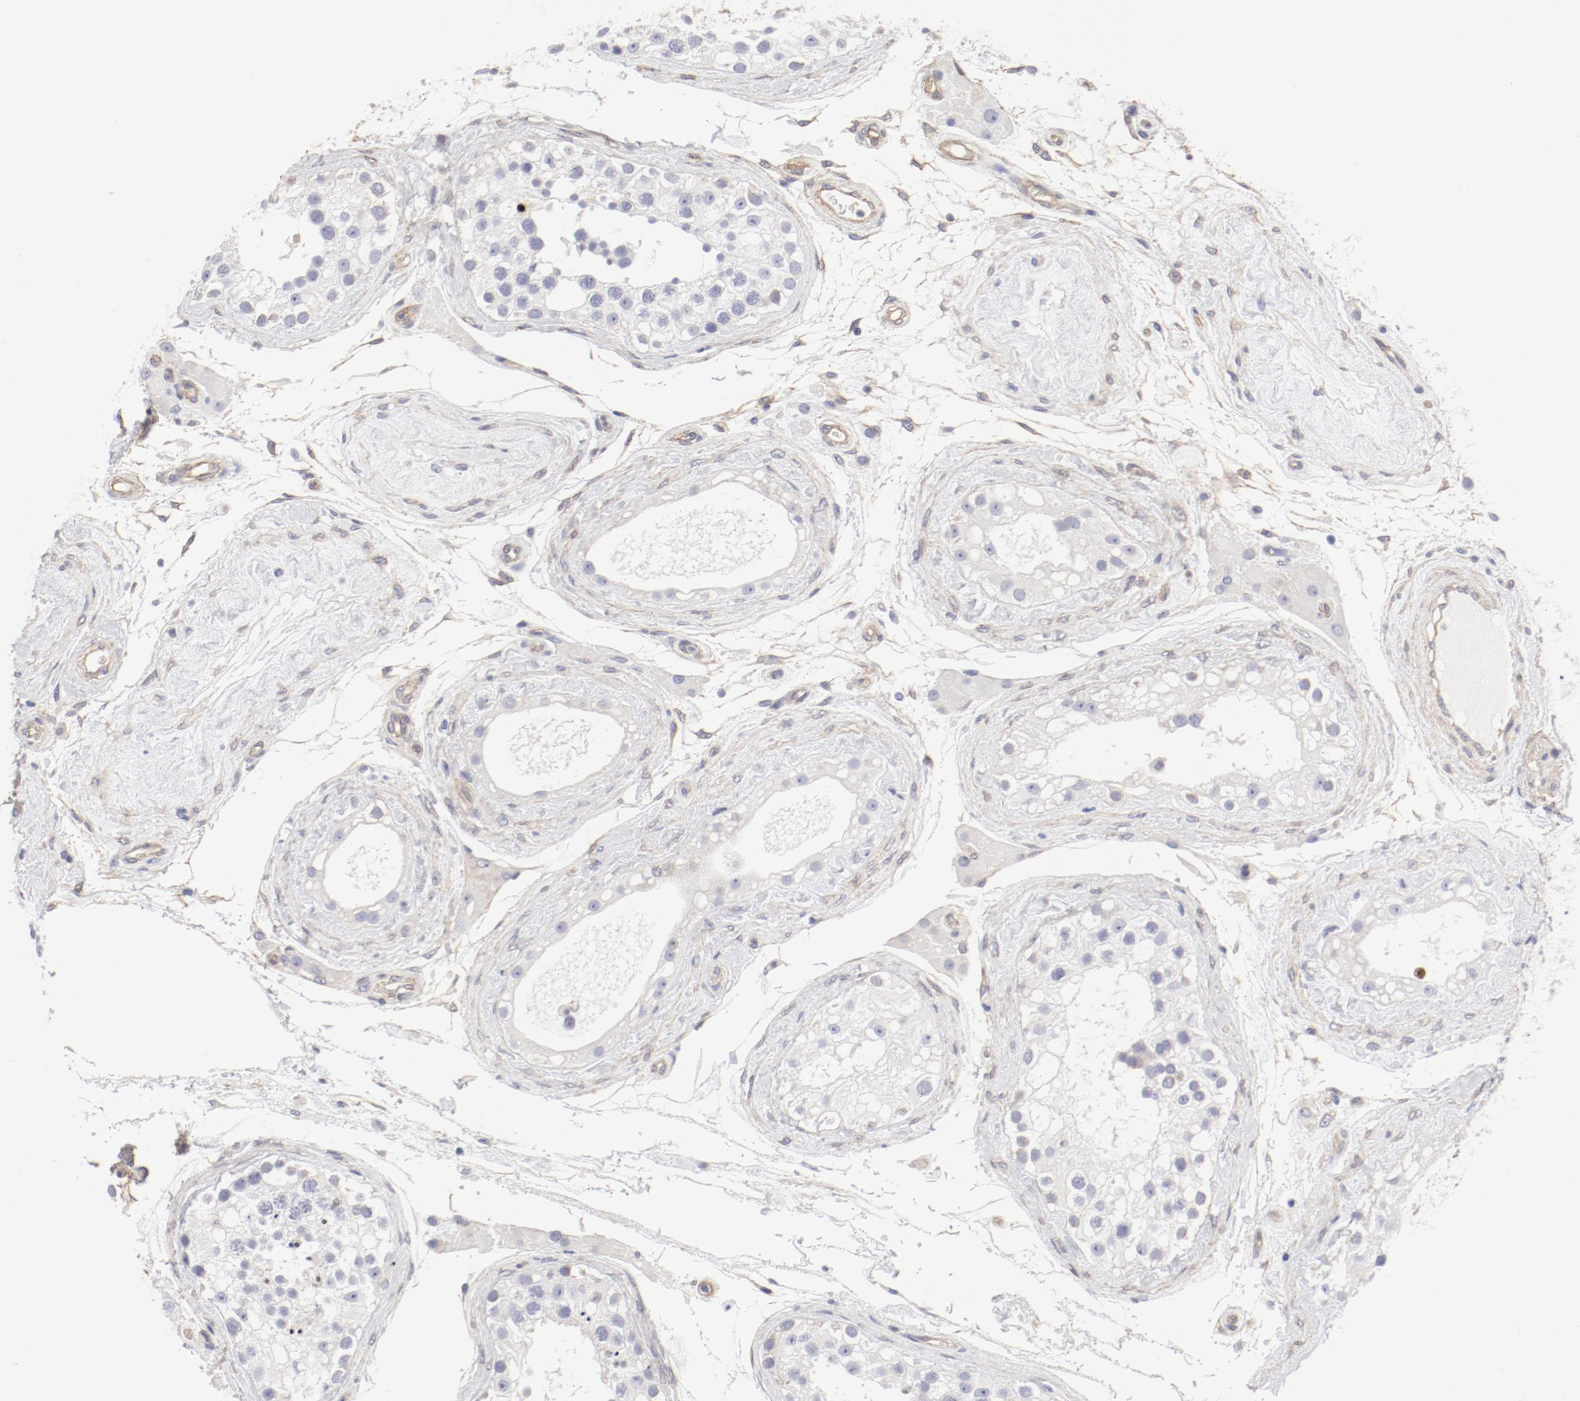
{"staining": {"intensity": "negative", "quantity": "none", "location": "none"}, "tissue": "testis", "cell_type": "Cells in seminiferous ducts", "image_type": "normal", "snomed": [{"axis": "morphology", "description": "Normal tissue, NOS"}, {"axis": "topography", "description": "Testis"}], "caption": "Immunohistochemistry of normal human testis demonstrates no staining in cells in seminiferous ducts.", "gene": "LAX1", "patient": {"sex": "male", "age": 68}}